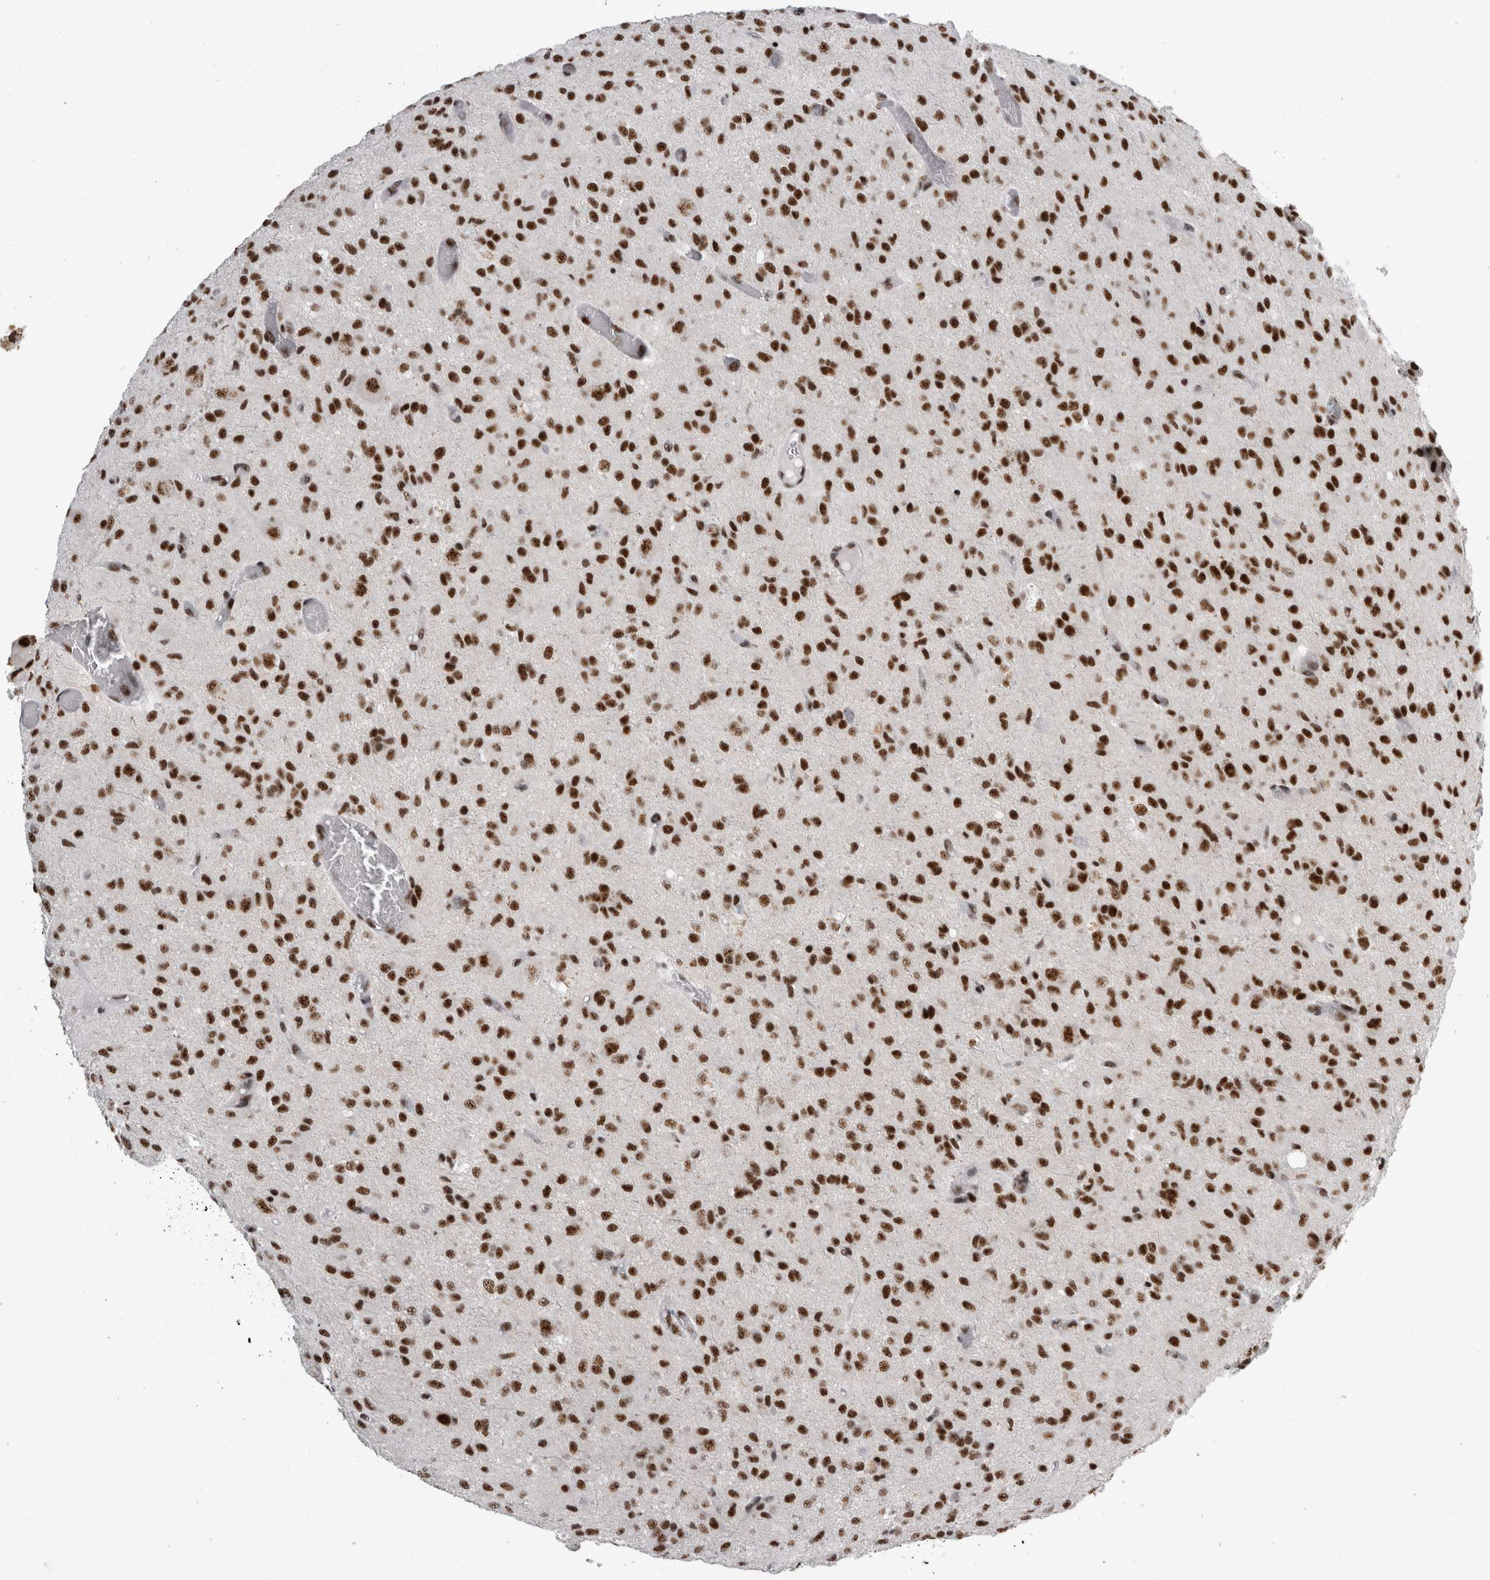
{"staining": {"intensity": "strong", "quantity": ">75%", "location": "nuclear"}, "tissue": "glioma", "cell_type": "Tumor cells", "image_type": "cancer", "snomed": [{"axis": "morphology", "description": "Glioma, malignant, High grade"}, {"axis": "topography", "description": "Brain"}], "caption": "Strong nuclear expression is identified in about >75% of tumor cells in glioma. The staining was performed using DAB (3,3'-diaminobenzidine), with brown indicating positive protein expression. Nuclei are stained blue with hematoxylin.", "gene": "SNRNP40", "patient": {"sex": "female", "age": 59}}